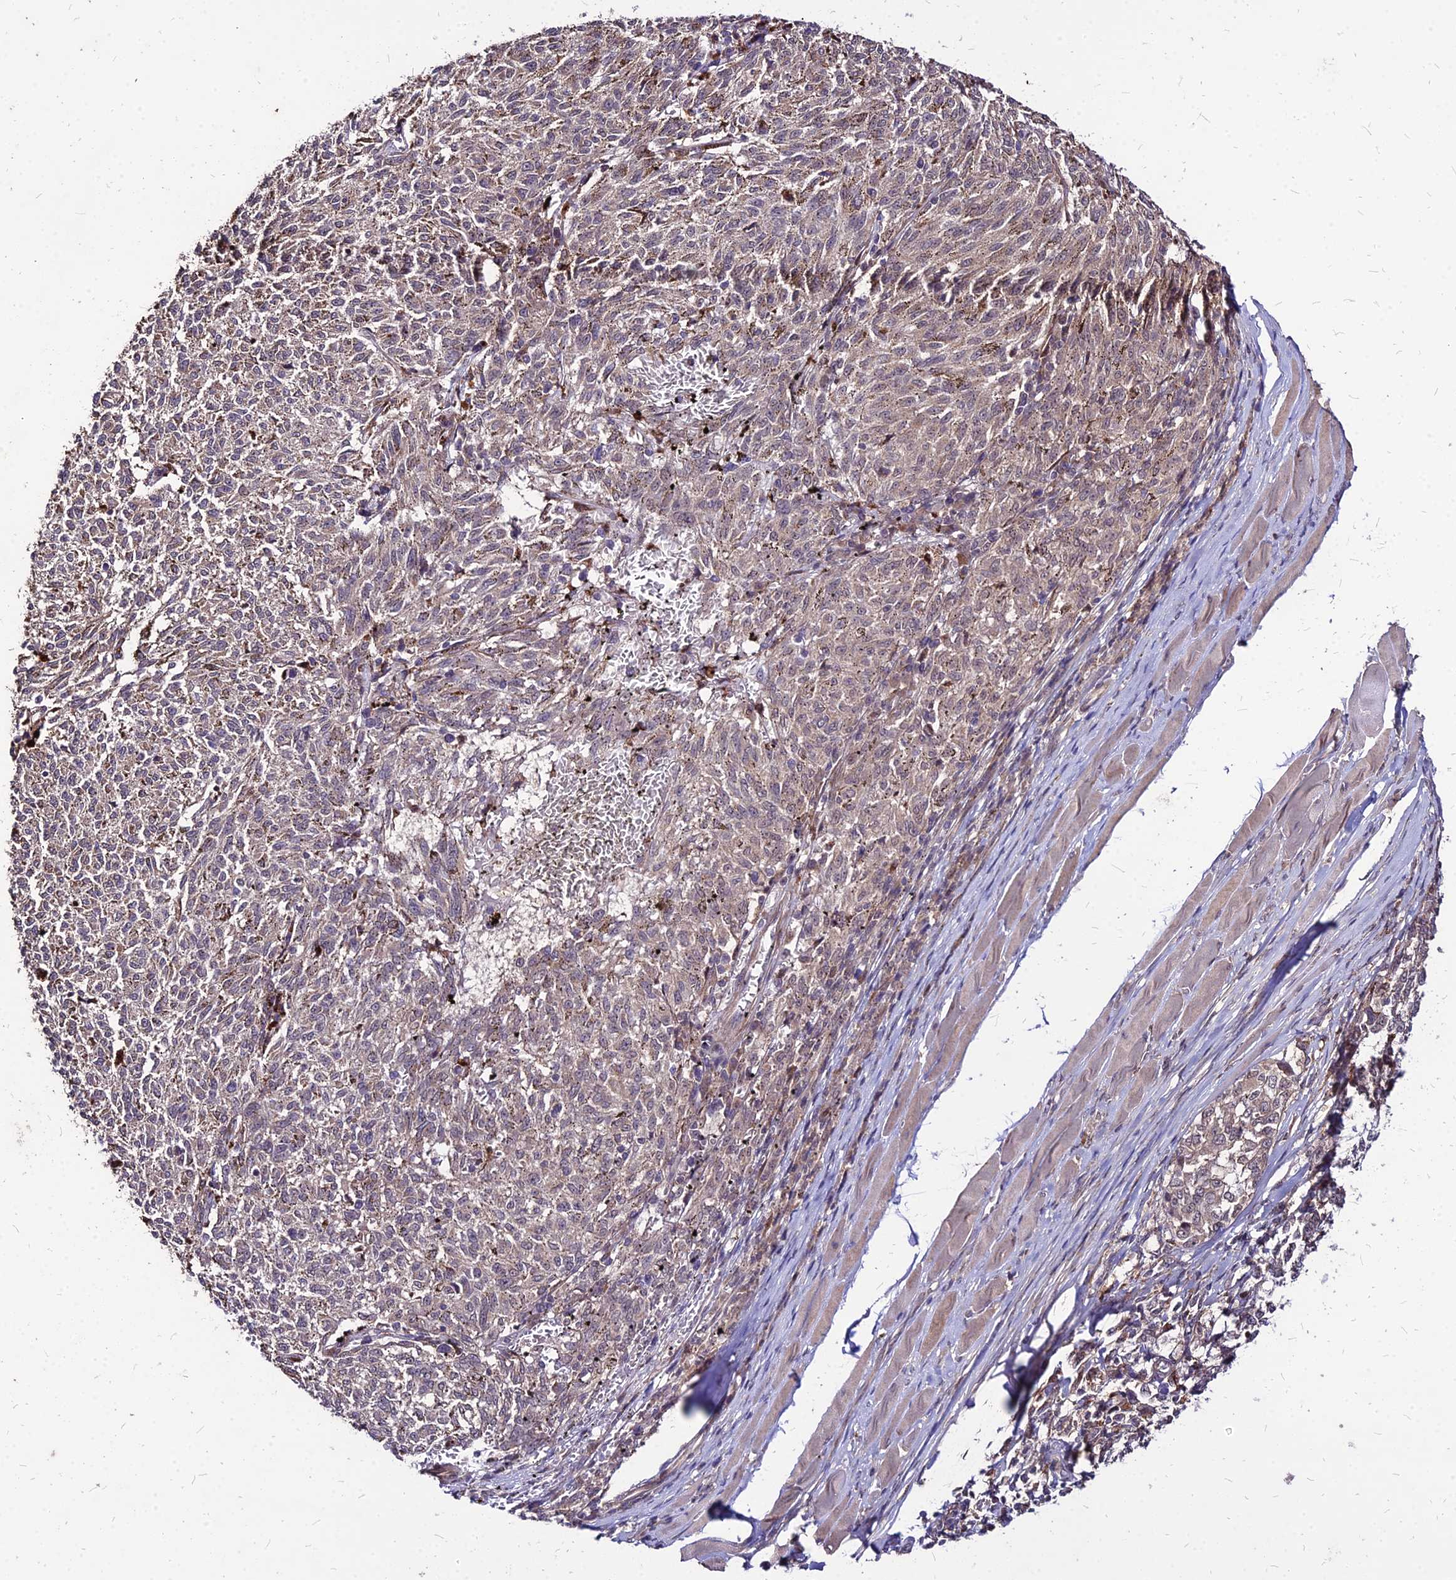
{"staining": {"intensity": "weak", "quantity": "25%-75%", "location": "cytoplasmic/membranous"}, "tissue": "melanoma", "cell_type": "Tumor cells", "image_type": "cancer", "snomed": [{"axis": "morphology", "description": "Malignant melanoma, NOS"}, {"axis": "topography", "description": "Skin"}], "caption": "Immunohistochemistry image of neoplastic tissue: melanoma stained using IHC demonstrates low levels of weak protein expression localized specifically in the cytoplasmic/membranous of tumor cells, appearing as a cytoplasmic/membranous brown color.", "gene": "APBA3", "patient": {"sex": "female", "age": 72}}